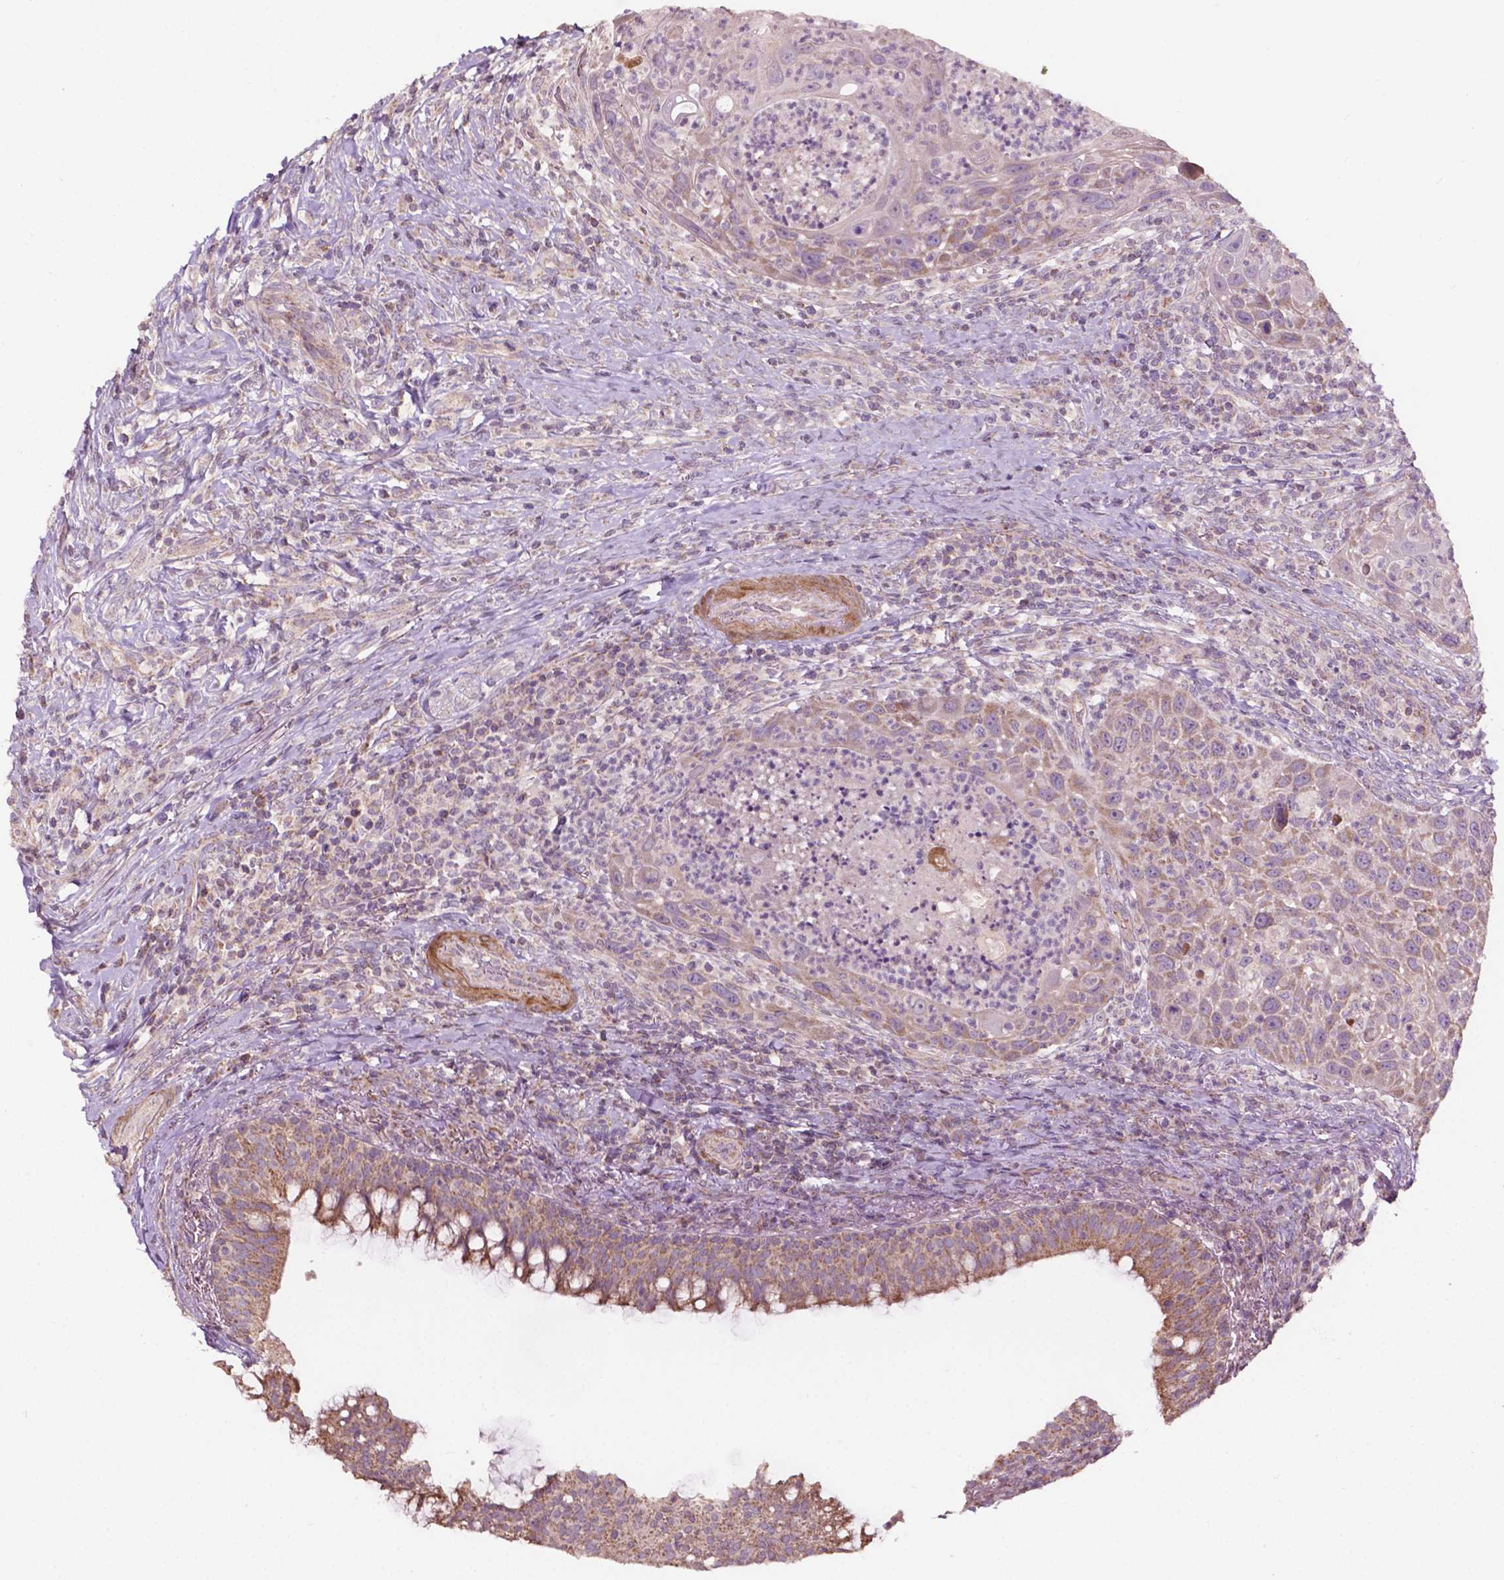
{"staining": {"intensity": "weak", "quantity": ">75%", "location": "cytoplasmic/membranous"}, "tissue": "head and neck cancer", "cell_type": "Tumor cells", "image_type": "cancer", "snomed": [{"axis": "morphology", "description": "Squamous cell carcinoma, NOS"}, {"axis": "topography", "description": "Head-Neck"}], "caption": "High-power microscopy captured an immunohistochemistry histopathology image of squamous cell carcinoma (head and neck), revealing weak cytoplasmic/membranous expression in approximately >75% of tumor cells. The staining was performed using DAB (3,3'-diaminobenzidine) to visualize the protein expression in brown, while the nuclei were stained in blue with hematoxylin (Magnification: 20x).", "gene": "NDUFA10", "patient": {"sex": "male", "age": 69}}